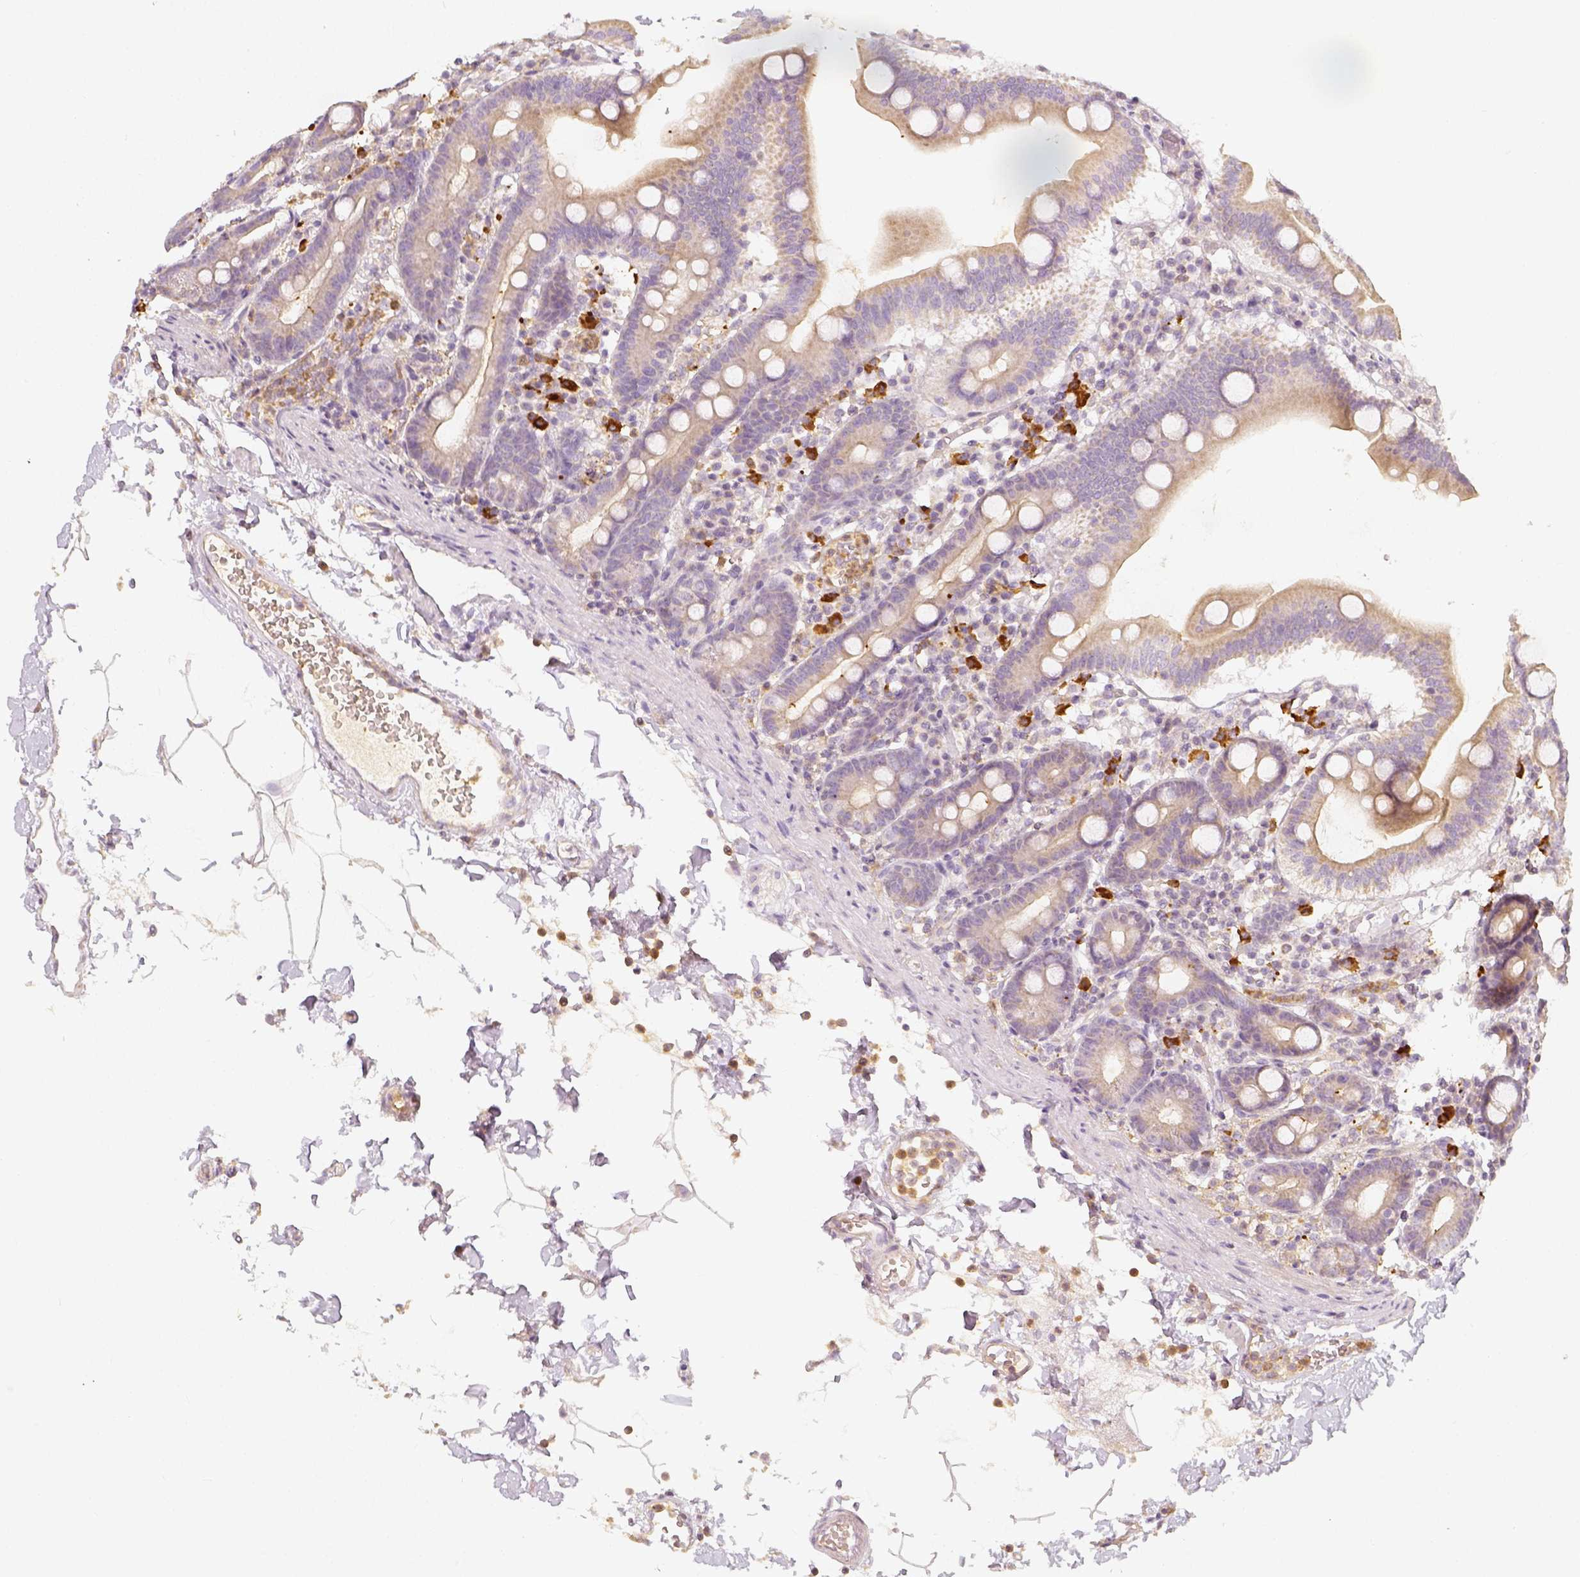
{"staining": {"intensity": "weak", "quantity": ">75%", "location": "cytoplasmic/membranous"}, "tissue": "duodenum", "cell_type": "Glandular cells", "image_type": "normal", "snomed": [{"axis": "morphology", "description": "Normal tissue, NOS"}, {"axis": "topography", "description": "Pancreas"}, {"axis": "topography", "description": "Duodenum"}], "caption": "Protein staining exhibits weak cytoplasmic/membranous staining in about >75% of glandular cells in benign duodenum.", "gene": "PTPRJ", "patient": {"sex": "male", "age": 59}}